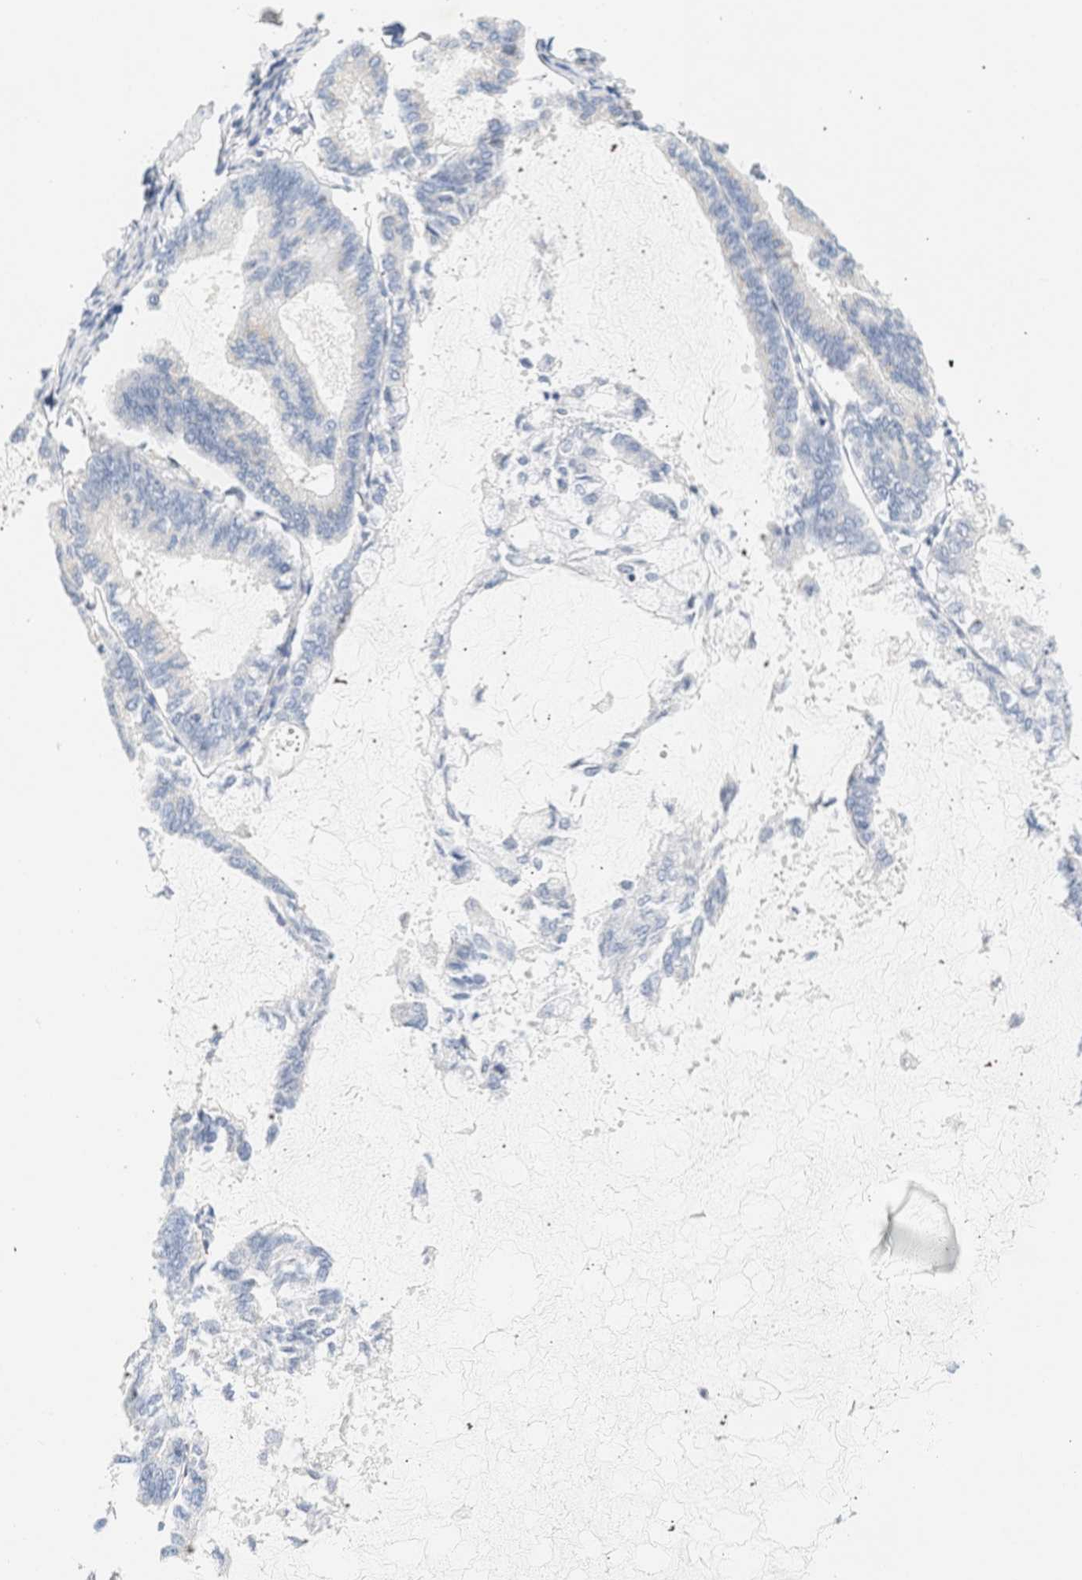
{"staining": {"intensity": "negative", "quantity": "none", "location": "none"}, "tissue": "endometrial cancer", "cell_type": "Tumor cells", "image_type": "cancer", "snomed": [{"axis": "morphology", "description": "Adenocarcinoma, NOS"}, {"axis": "topography", "description": "Endometrium"}], "caption": "Micrograph shows no significant protein staining in tumor cells of endometrial cancer (adenocarcinoma).", "gene": "SLC30A7", "patient": {"sex": "female", "age": 86}}